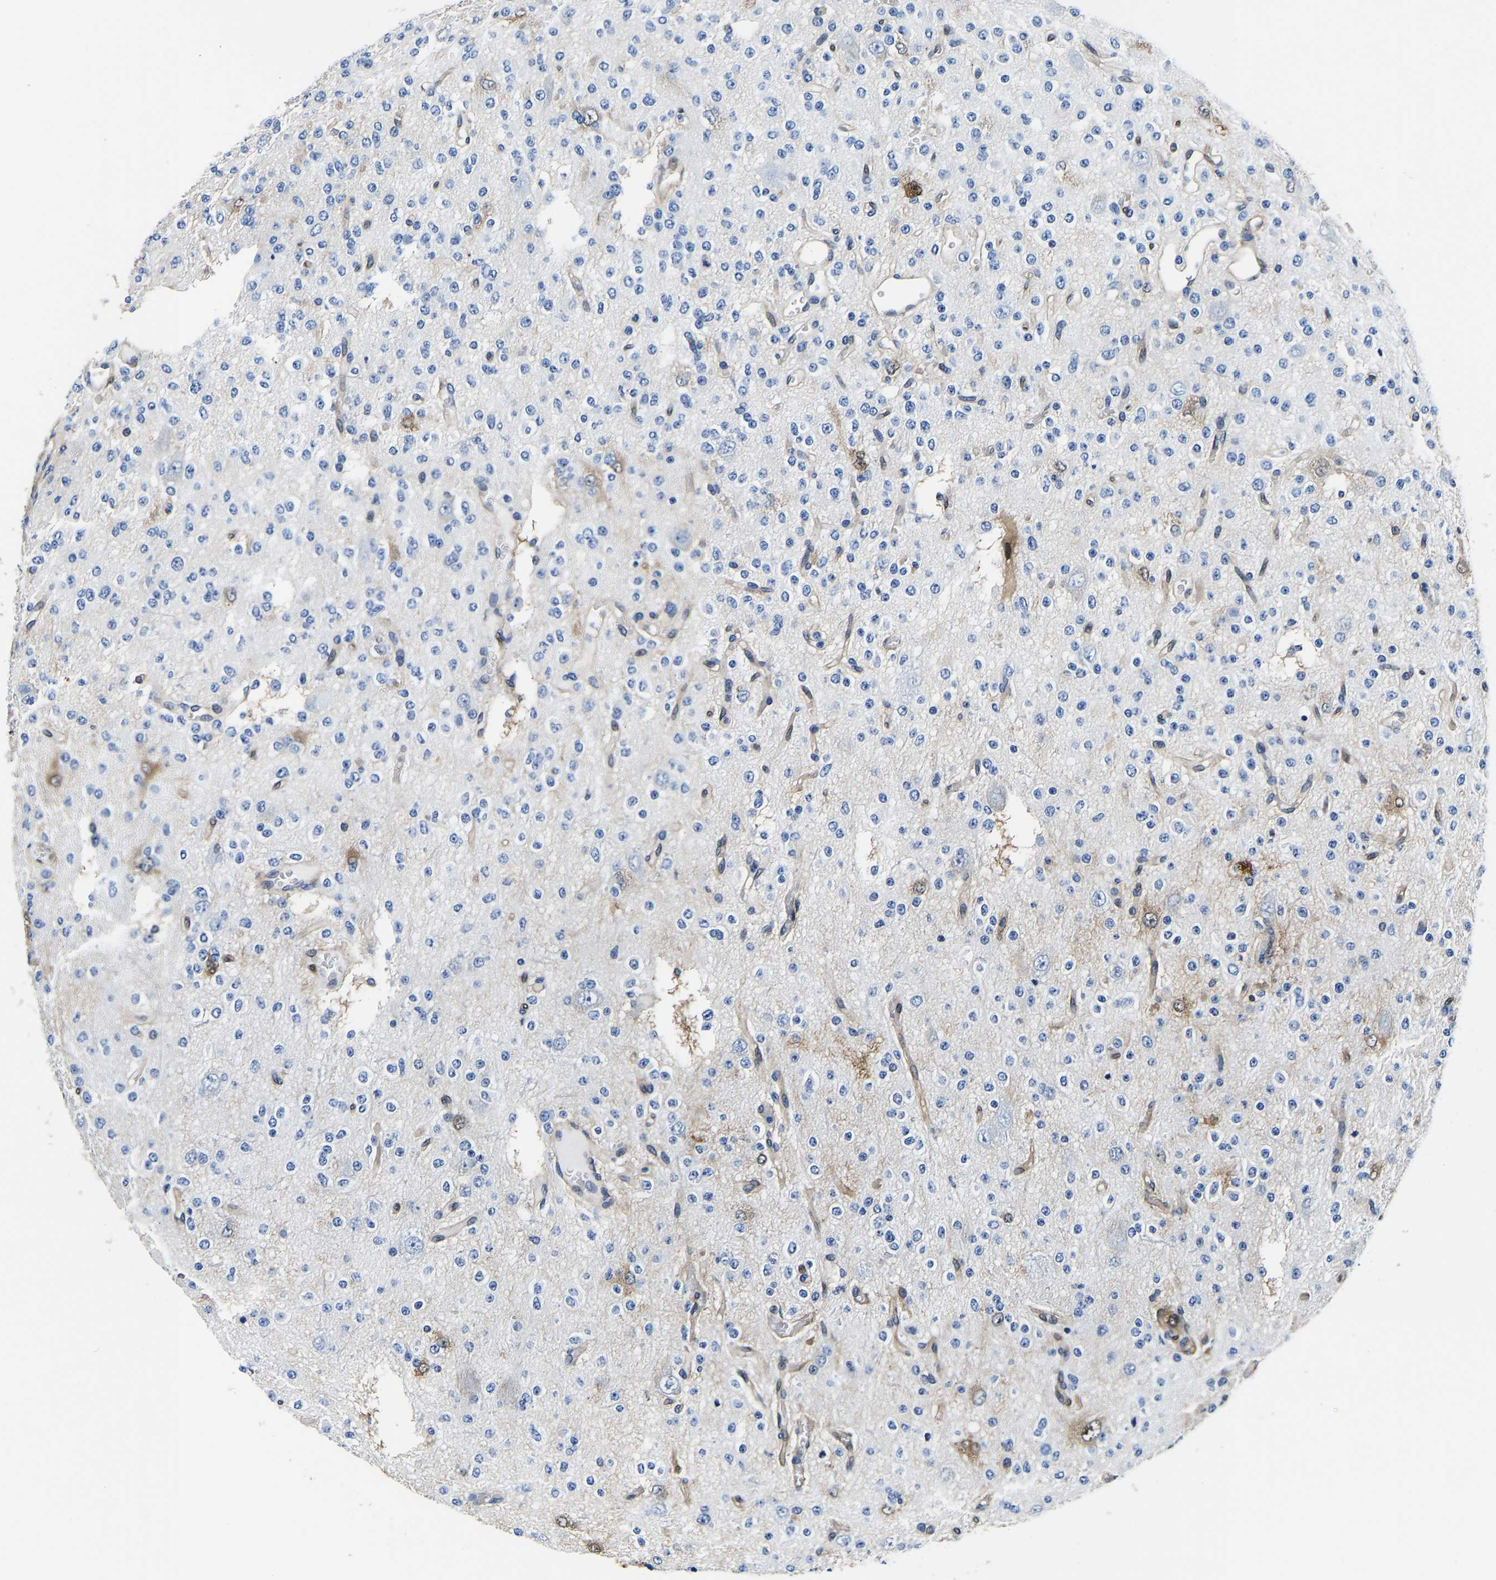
{"staining": {"intensity": "negative", "quantity": "none", "location": "none"}, "tissue": "glioma", "cell_type": "Tumor cells", "image_type": "cancer", "snomed": [{"axis": "morphology", "description": "Glioma, malignant, Low grade"}, {"axis": "topography", "description": "Brain"}], "caption": "Malignant glioma (low-grade) was stained to show a protein in brown. There is no significant positivity in tumor cells.", "gene": "S100A13", "patient": {"sex": "male", "age": 38}}